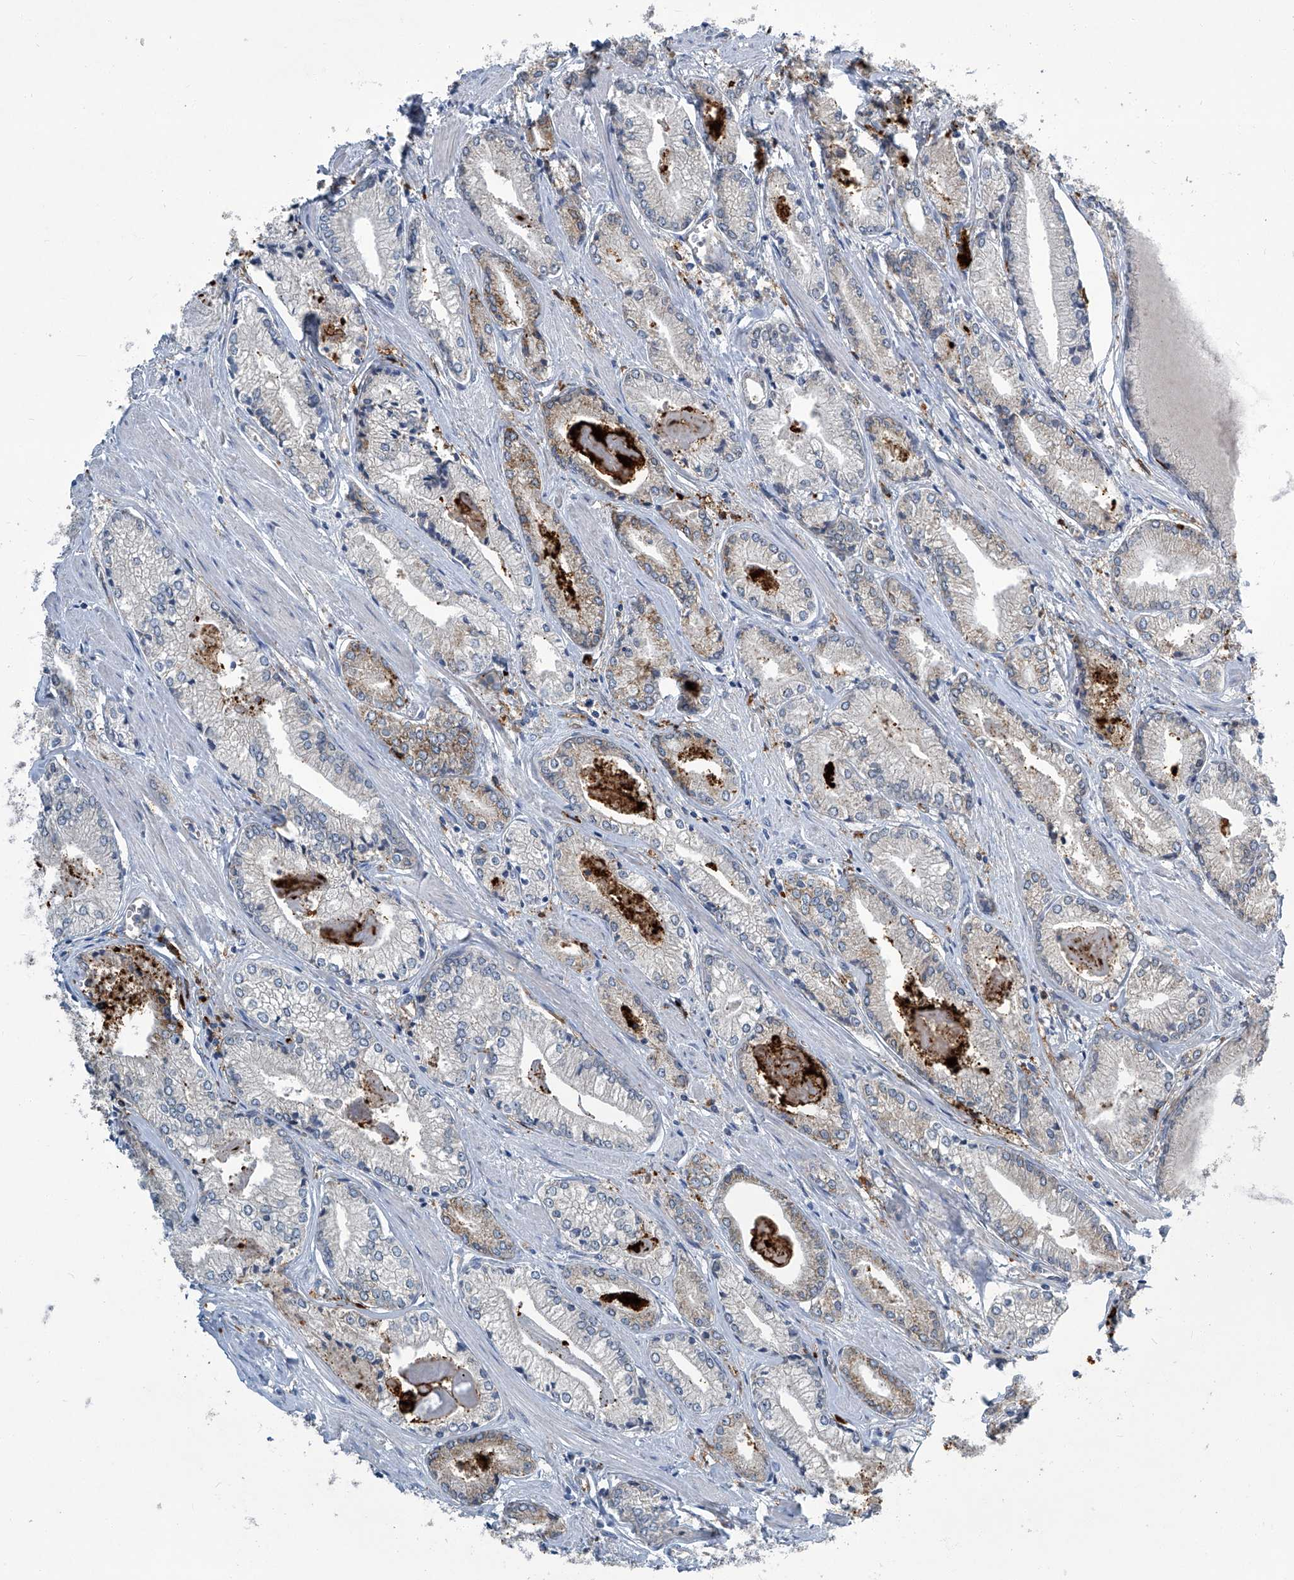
{"staining": {"intensity": "negative", "quantity": "none", "location": "none"}, "tissue": "prostate cancer", "cell_type": "Tumor cells", "image_type": "cancer", "snomed": [{"axis": "morphology", "description": "Adenocarcinoma, Low grade"}, {"axis": "topography", "description": "Prostate"}], "caption": "Immunohistochemistry photomicrograph of neoplastic tissue: prostate cancer (adenocarcinoma (low-grade)) stained with DAB (3,3'-diaminobenzidine) displays no significant protein positivity in tumor cells. (DAB (3,3'-diaminobenzidine) IHC, high magnification).", "gene": "FAM167A", "patient": {"sex": "male", "age": 60}}